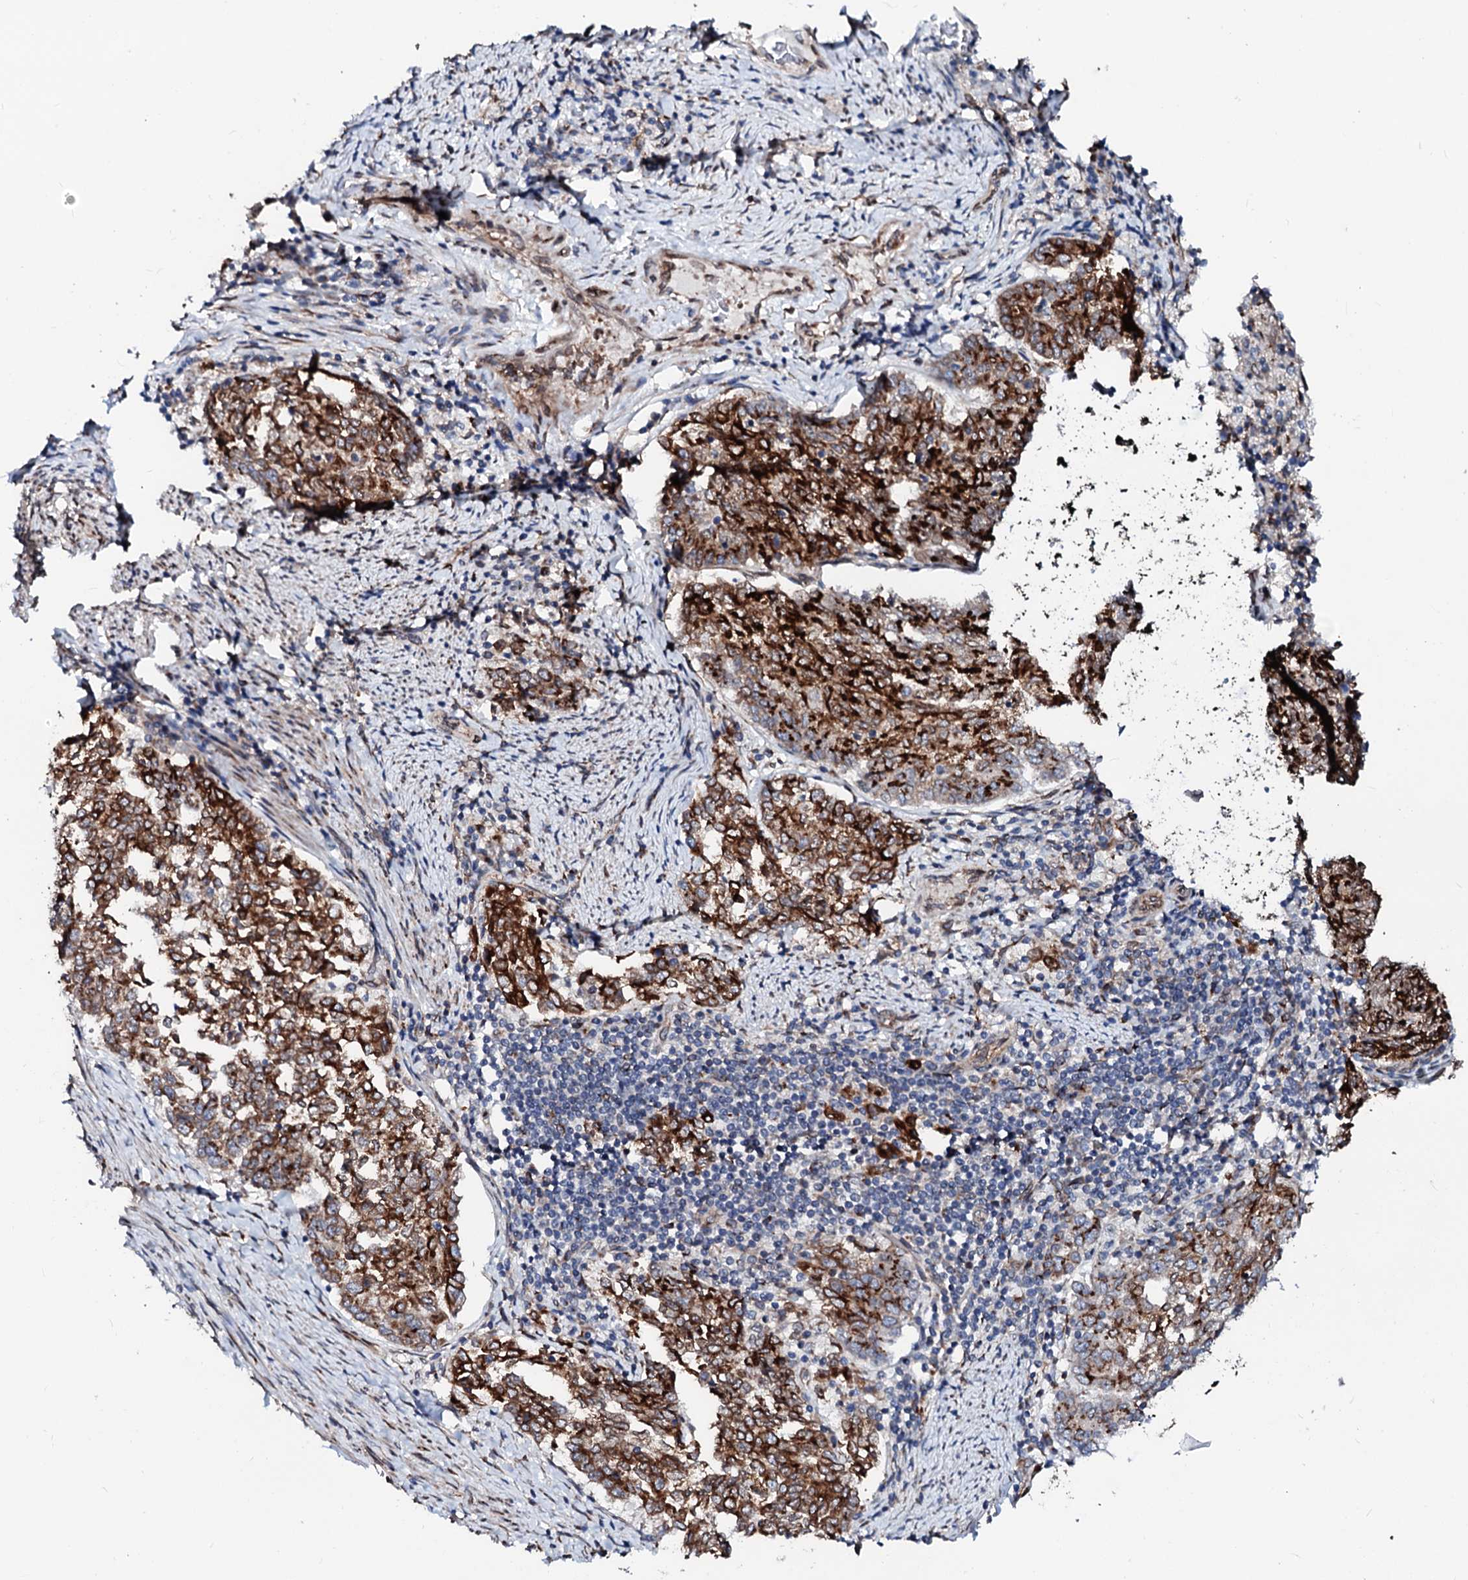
{"staining": {"intensity": "strong", "quantity": ">75%", "location": "cytoplasmic/membranous"}, "tissue": "endometrial cancer", "cell_type": "Tumor cells", "image_type": "cancer", "snomed": [{"axis": "morphology", "description": "Adenocarcinoma, NOS"}, {"axis": "topography", "description": "Endometrium"}], "caption": "This is an image of immunohistochemistry staining of endometrial cancer, which shows strong expression in the cytoplasmic/membranous of tumor cells.", "gene": "TMCO3", "patient": {"sex": "female", "age": 80}}